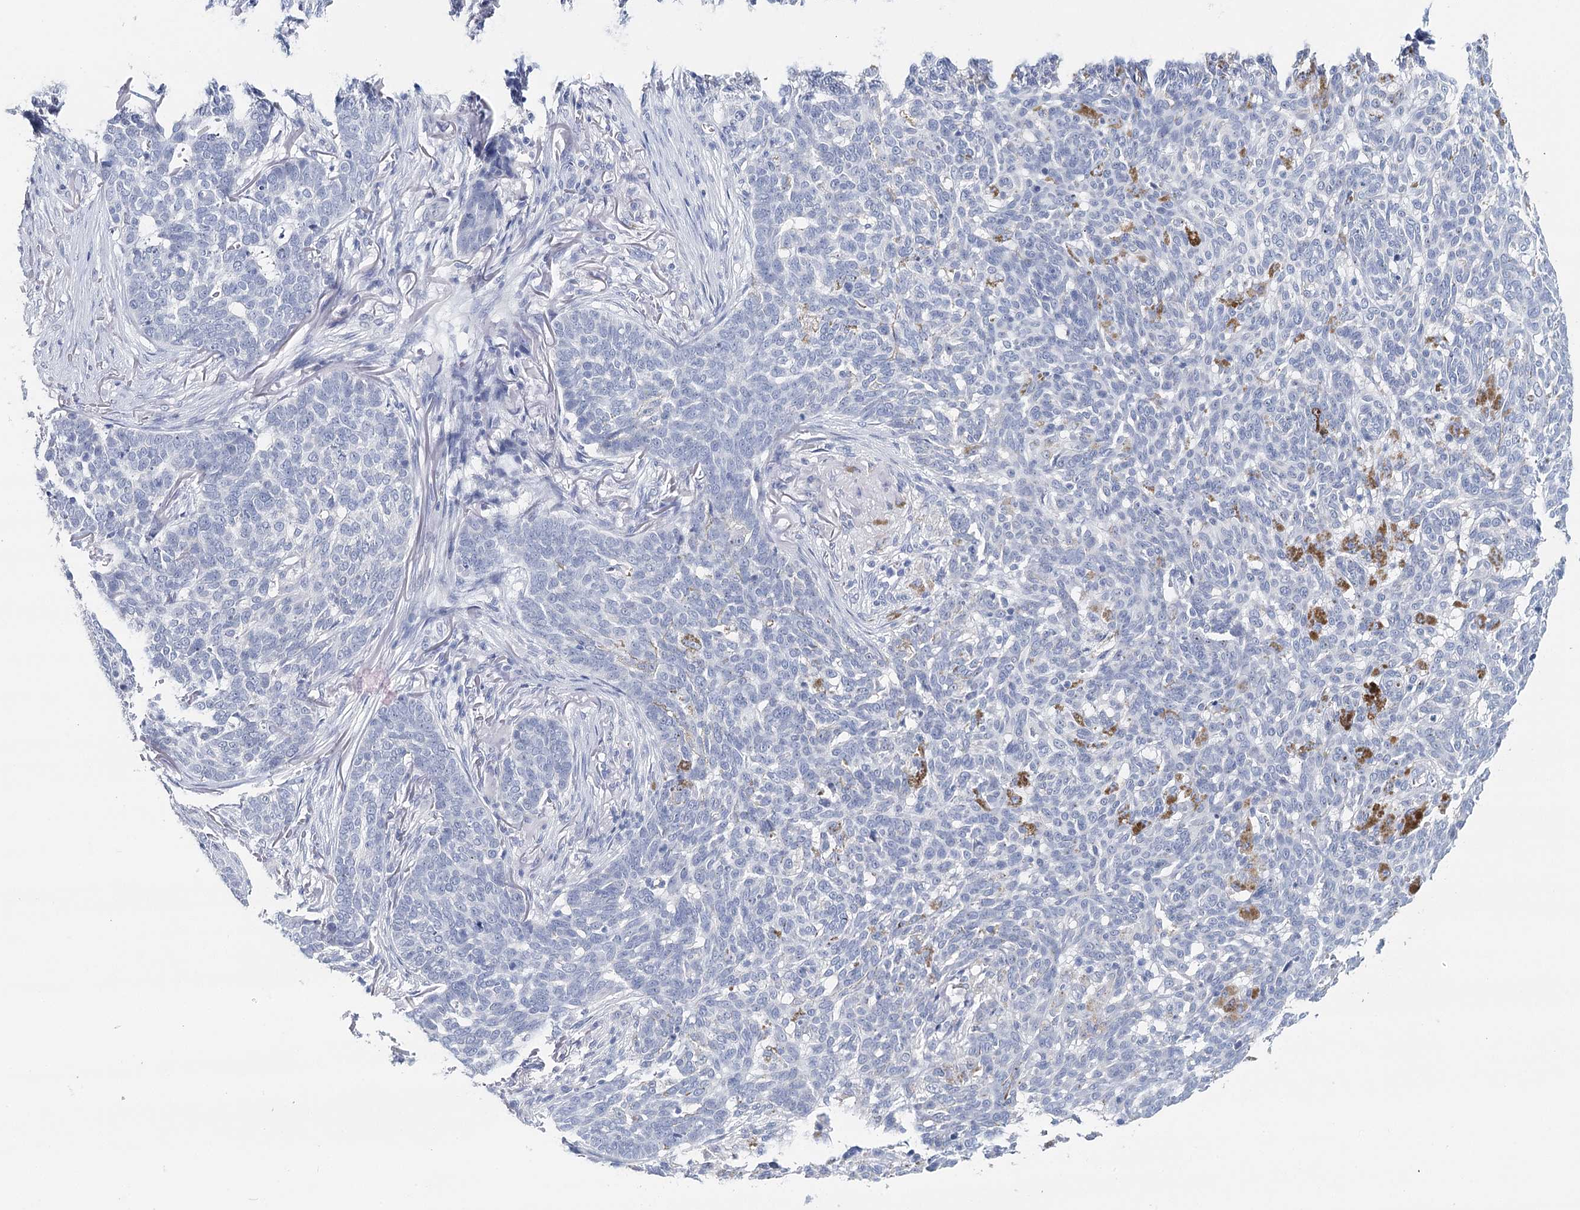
{"staining": {"intensity": "negative", "quantity": "none", "location": "none"}, "tissue": "skin cancer", "cell_type": "Tumor cells", "image_type": "cancer", "snomed": [{"axis": "morphology", "description": "Basal cell carcinoma"}, {"axis": "topography", "description": "Skin"}], "caption": "DAB immunohistochemical staining of human skin basal cell carcinoma reveals no significant staining in tumor cells.", "gene": "HSPA4L", "patient": {"sex": "male", "age": 85}}